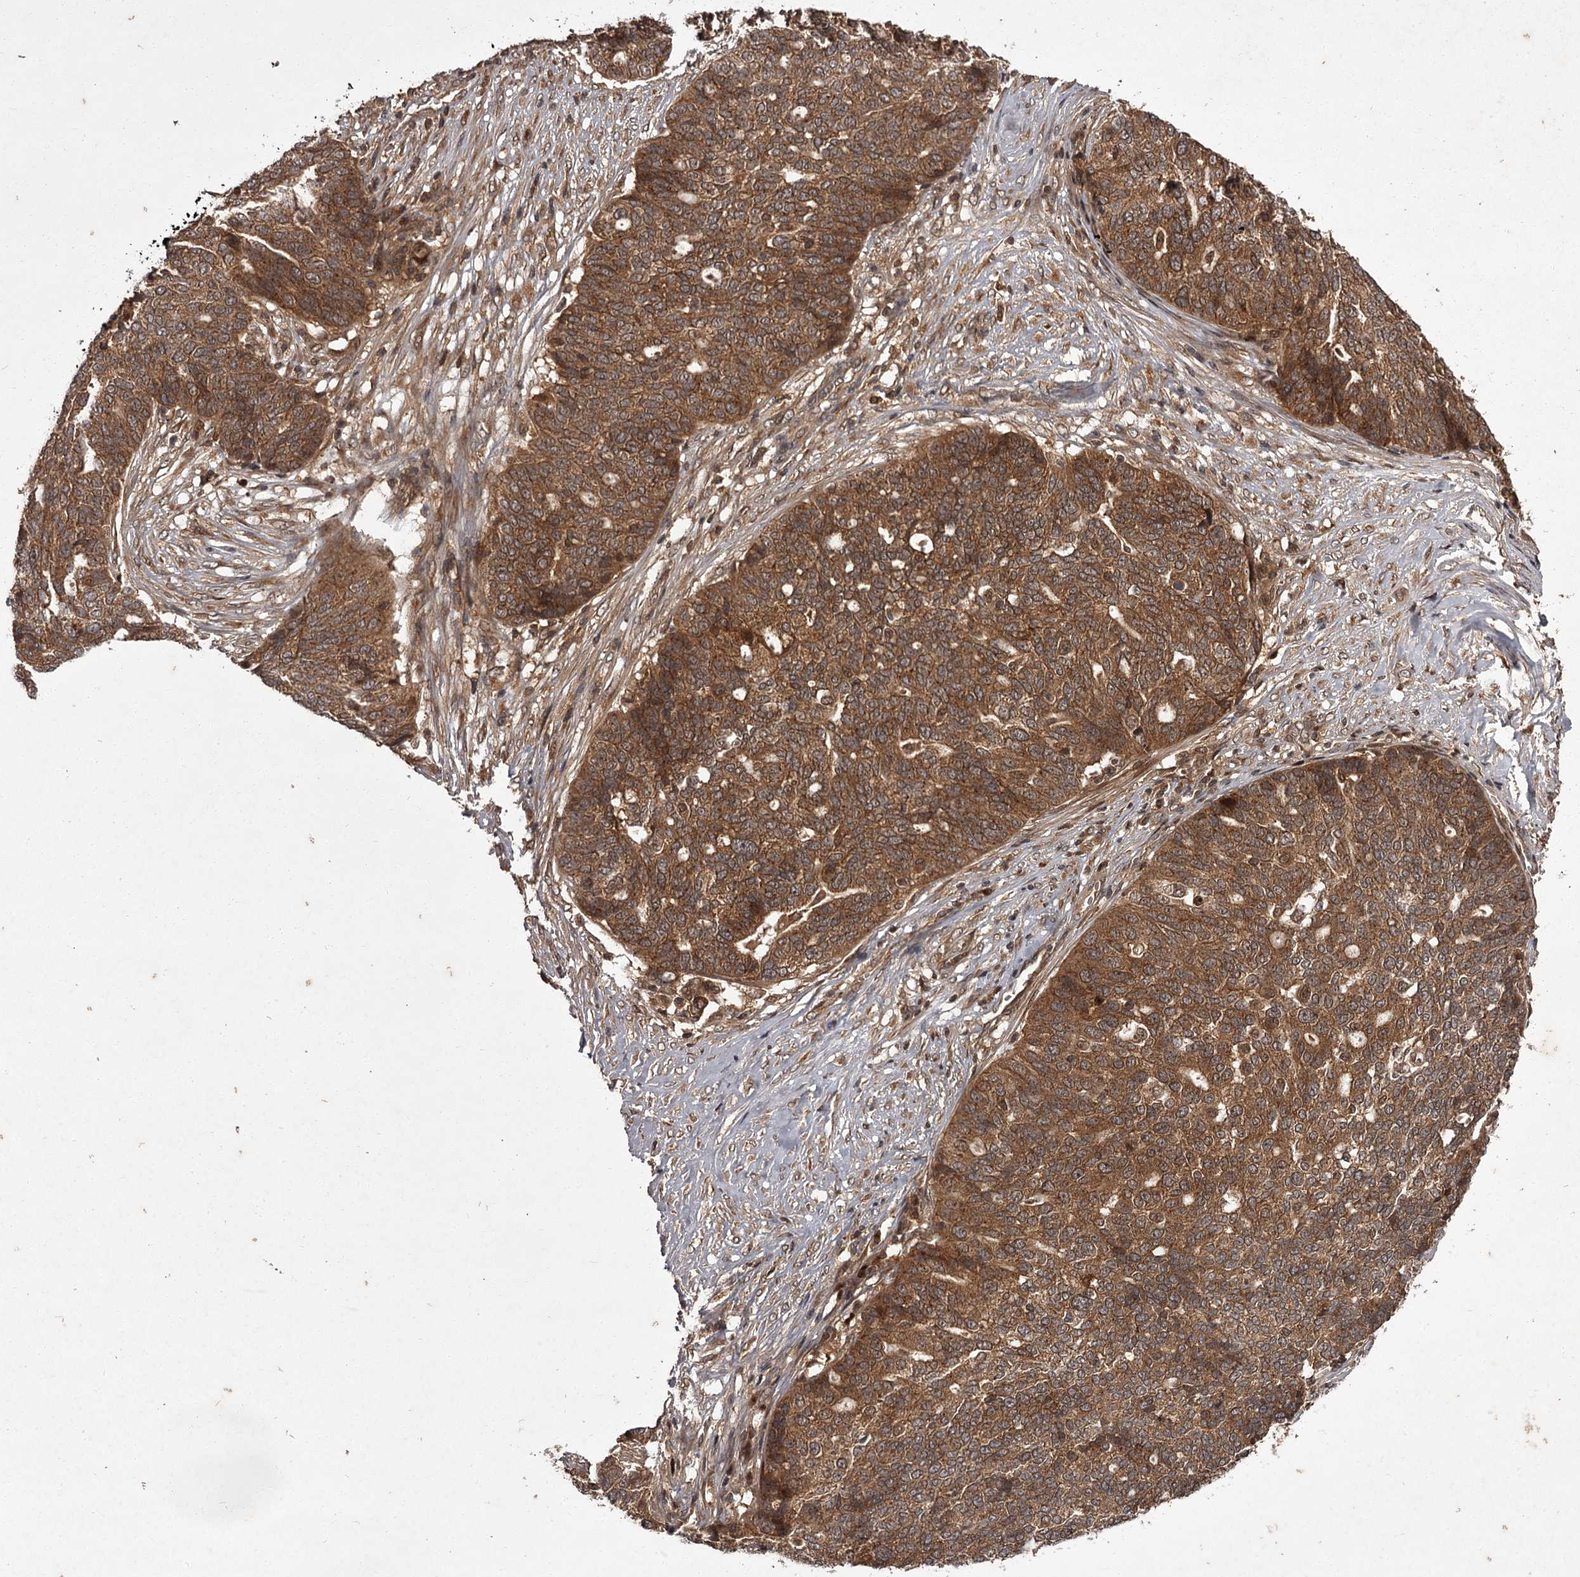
{"staining": {"intensity": "strong", "quantity": ">75%", "location": "cytoplasmic/membranous"}, "tissue": "ovarian cancer", "cell_type": "Tumor cells", "image_type": "cancer", "snomed": [{"axis": "morphology", "description": "Cystadenocarcinoma, serous, NOS"}, {"axis": "topography", "description": "Ovary"}], "caption": "Tumor cells display strong cytoplasmic/membranous expression in approximately >75% of cells in ovarian cancer (serous cystadenocarcinoma).", "gene": "TBC1D23", "patient": {"sex": "female", "age": 59}}